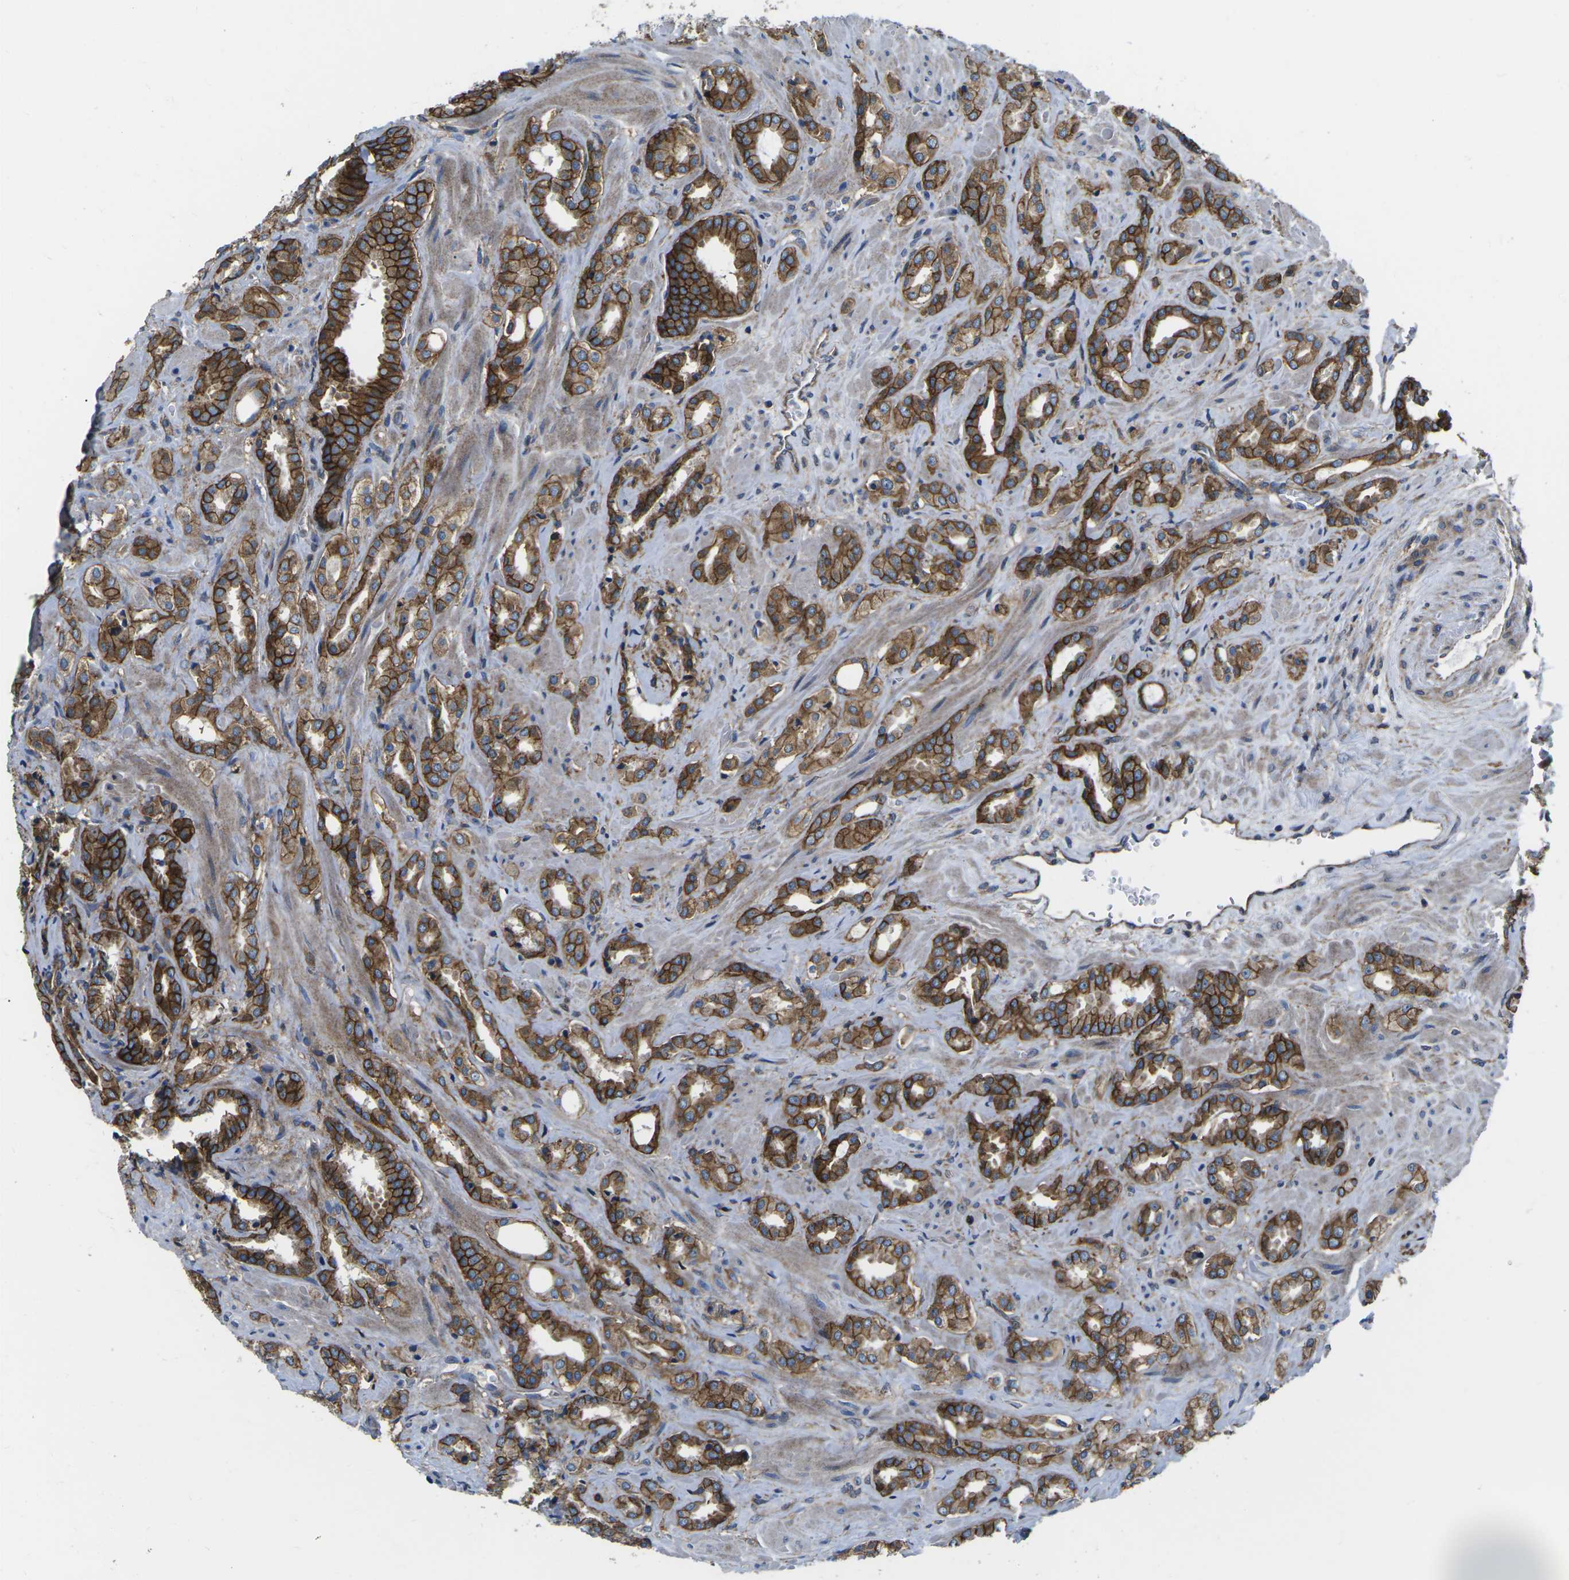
{"staining": {"intensity": "strong", "quantity": ">75%", "location": "cytoplasmic/membranous"}, "tissue": "prostate cancer", "cell_type": "Tumor cells", "image_type": "cancer", "snomed": [{"axis": "morphology", "description": "Adenocarcinoma, High grade"}, {"axis": "topography", "description": "Prostate"}], "caption": "Tumor cells exhibit high levels of strong cytoplasmic/membranous expression in approximately >75% of cells in human prostate adenocarcinoma (high-grade).", "gene": "DLG1", "patient": {"sex": "male", "age": 64}}